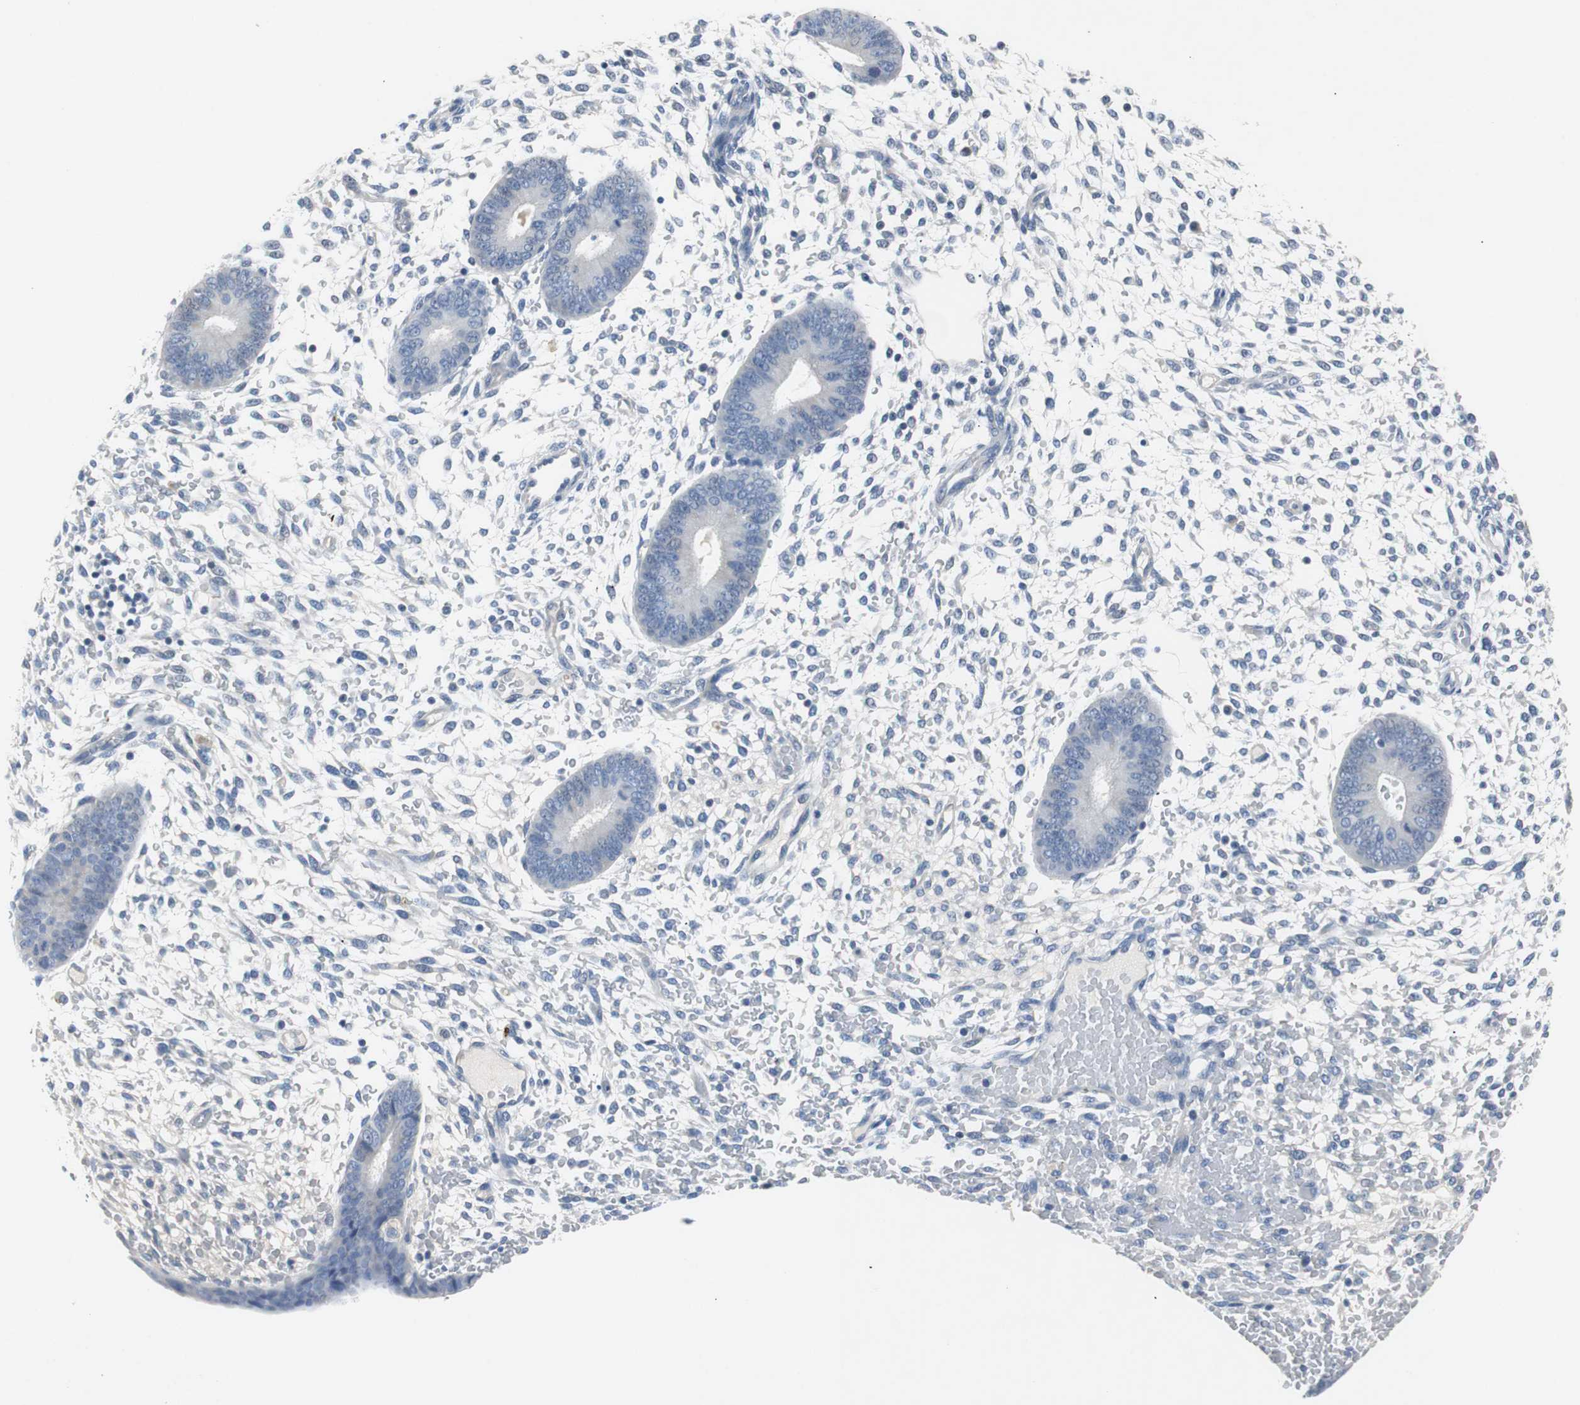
{"staining": {"intensity": "negative", "quantity": "none", "location": "none"}, "tissue": "endometrium", "cell_type": "Cells in endometrial stroma", "image_type": "normal", "snomed": [{"axis": "morphology", "description": "Normal tissue, NOS"}, {"axis": "topography", "description": "Endometrium"}], "caption": "Immunohistochemistry histopathology image of unremarkable endometrium stained for a protein (brown), which shows no positivity in cells in endometrial stroma. (Brightfield microscopy of DAB (3,3'-diaminobenzidine) immunohistochemistry (IHC) at high magnification).", "gene": "LRP2", "patient": {"sex": "female", "age": 42}}